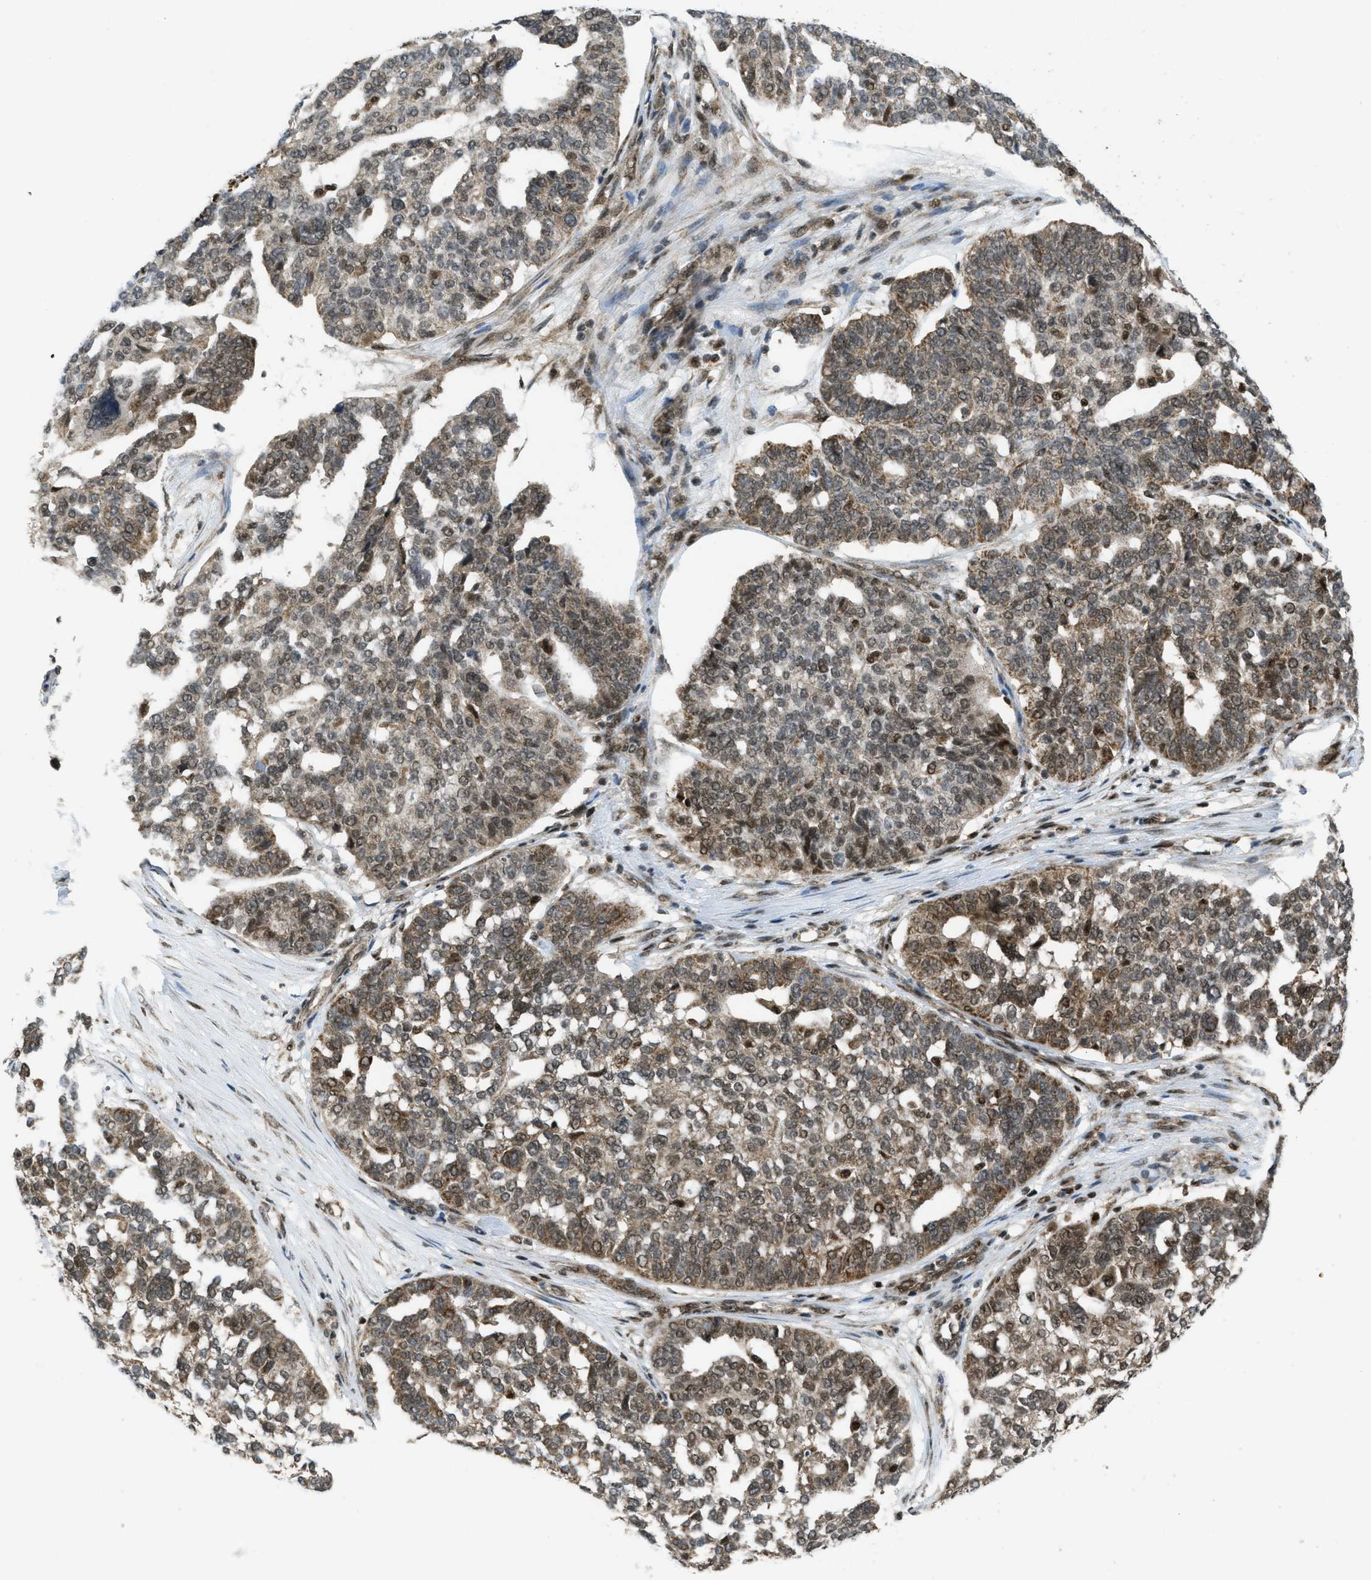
{"staining": {"intensity": "moderate", "quantity": "25%-75%", "location": "cytoplasmic/membranous,nuclear"}, "tissue": "ovarian cancer", "cell_type": "Tumor cells", "image_type": "cancer", "snomed": [{"axis": "morphology", "description": "Cystadenocarcinoma, serous, NOS"}, {"axis": "topography", "description": "Ovary"}], "caption": "This photomicrograph reveals serous cystadenocarcinoma (ovarian) stained with immunohistochemistry to label a protein in brown. The cytoplasmic/membranous and nuclear of tumor cells show moderate positivity for the protein. Nuclei are counter-stained blue.", "gene": "TNPO1", "patient": {"sex": "female", "age": 59}}